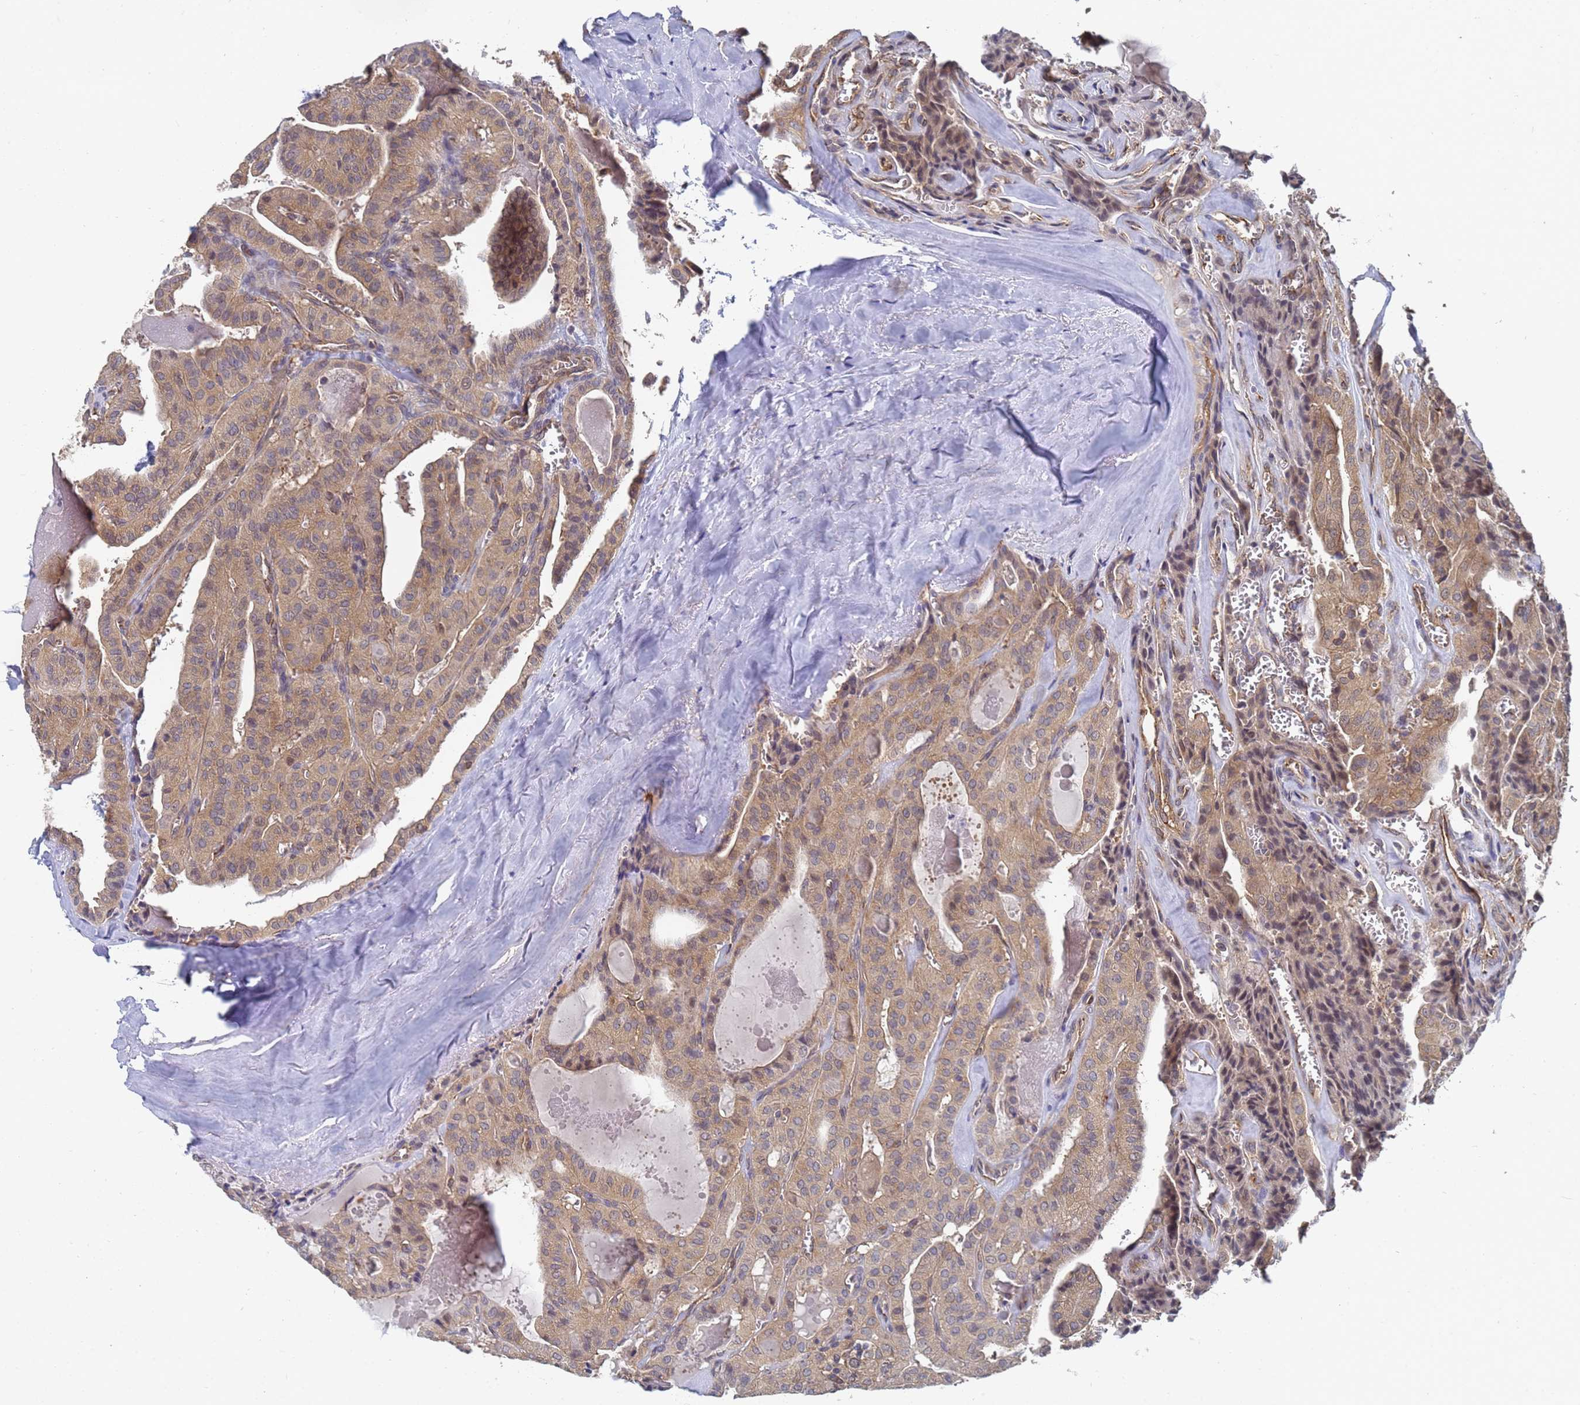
{"staining": {"intensity": "weak", "quantity": ">75%", "location": "cytoplasmic/membranous"}, "tissue": "thyroid cancer", "cell_type": "Tumor cells", "image_type": "cancer", "snomed": [{"axis": "morphology", "description": "Papillary adenocarcinoma, NOS"}, {"axis": "topography", "description": "Thyroid gland"}], "caption": "A brown stain shows weak cytoplasmic/membranous staining of a protein in human thyroid papillary adenocarcinoma tumor cells. The staining is performed using DAB brown chromogen to label protein expression. The nuclei are counter-stained blue using hematoxylin.", "gene": "ALS2CL", "patient": {"sex": "male", "age": 52}}